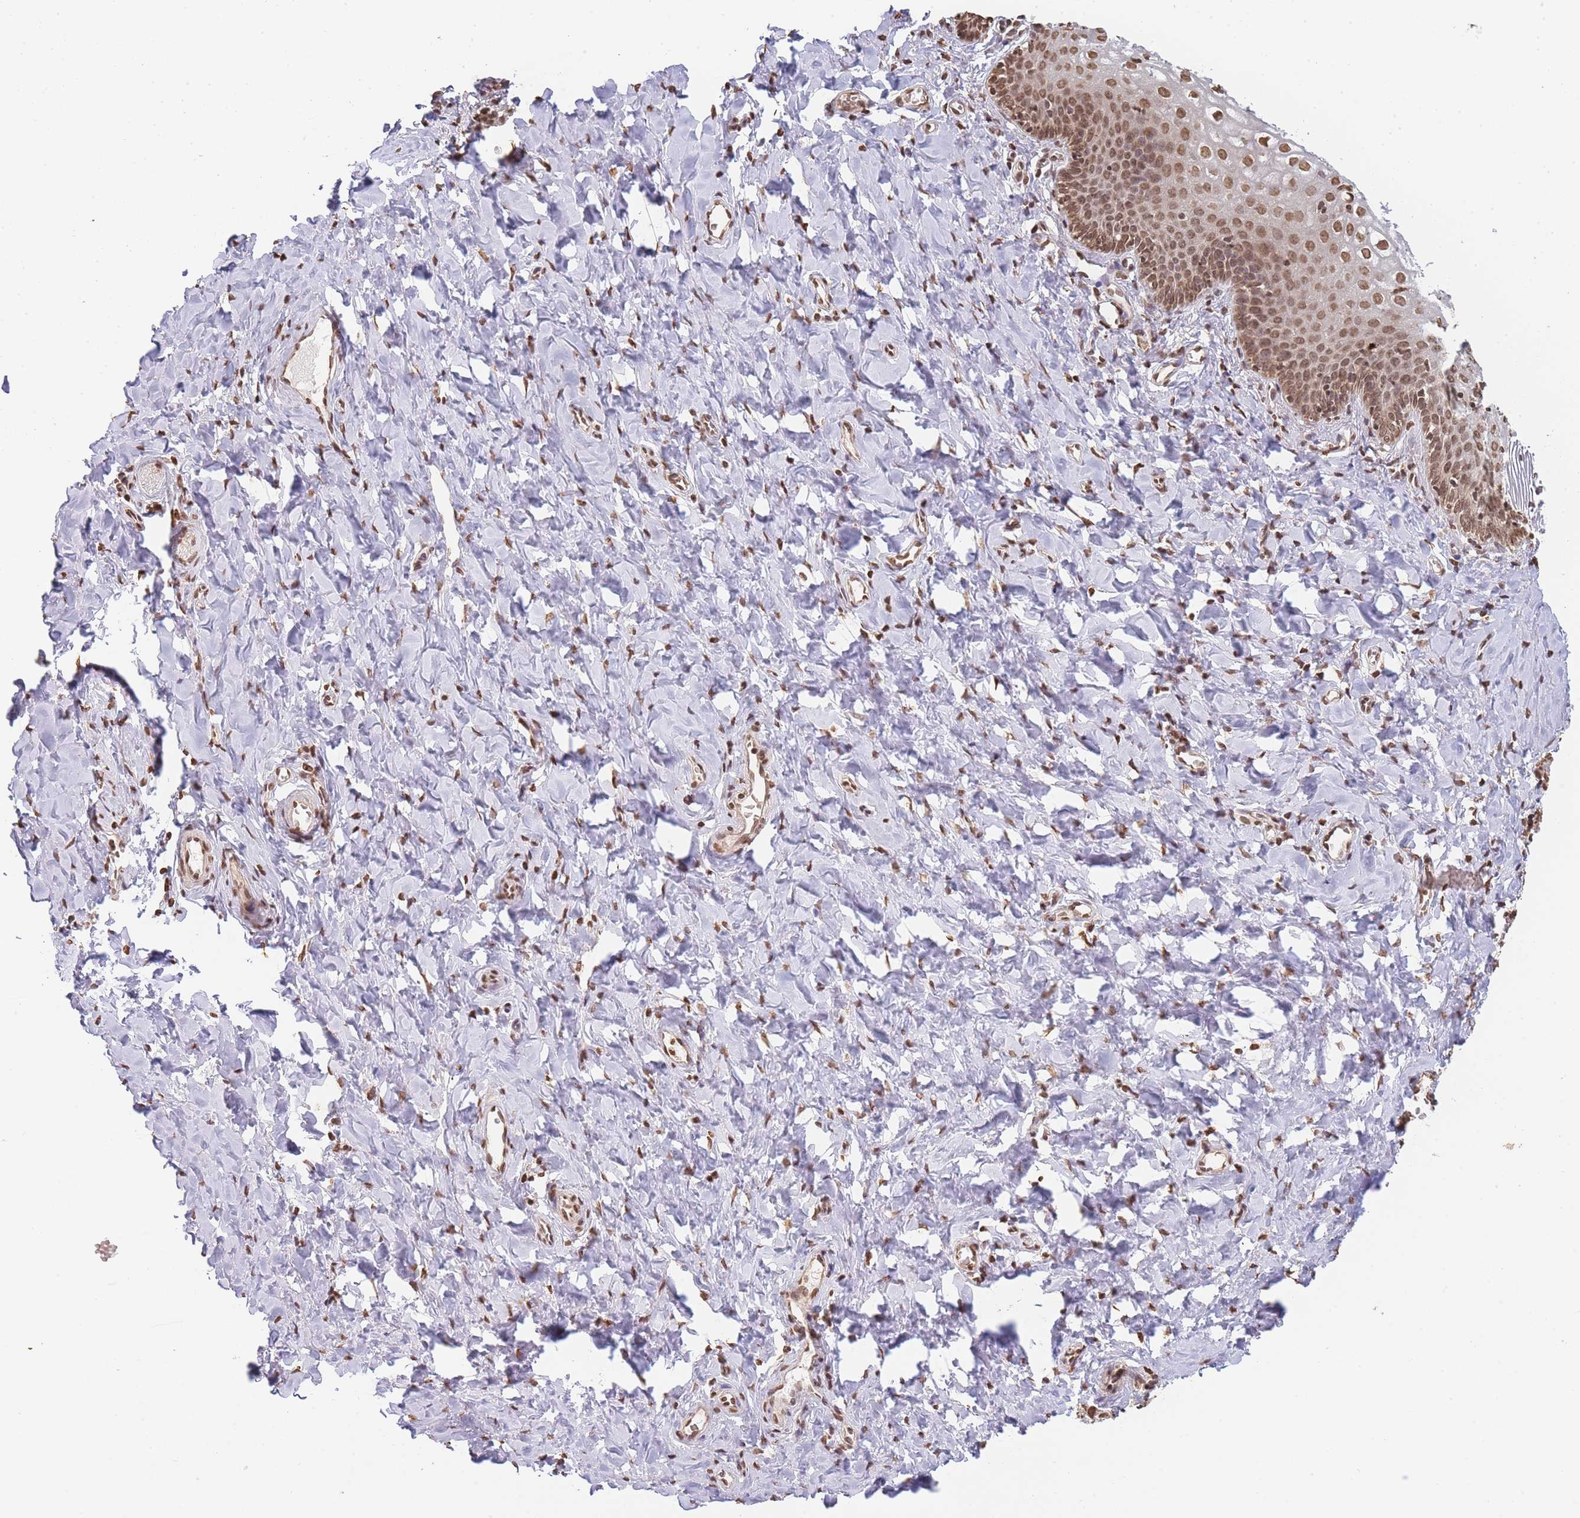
{"staining": {"intensity": "moderate", "quantity": ">75%", "location": "nuclear"}, "tissue": "vagina", "cell_type": "Squamous epithelial cells", "image_type": "normal", "snomed": [{"axis": "morphology", "description": "Normal tissue, NOS"}, {"axis": "topography", "description": "Vagina"}], "caption": "Immunohistochemistry (IHC) staining of benign vagina, which displays medium levels of moderate nuclear positivity in about >75% of squamous epithelial cells indicating moderate nuclear protein positivity. The staining was performed using DAB (brown) for protein detection and nuclei were counterstained in hematoxylin (blue).", "gene": "WWTR1", "patient": {"sex": "female", "age": 60}}